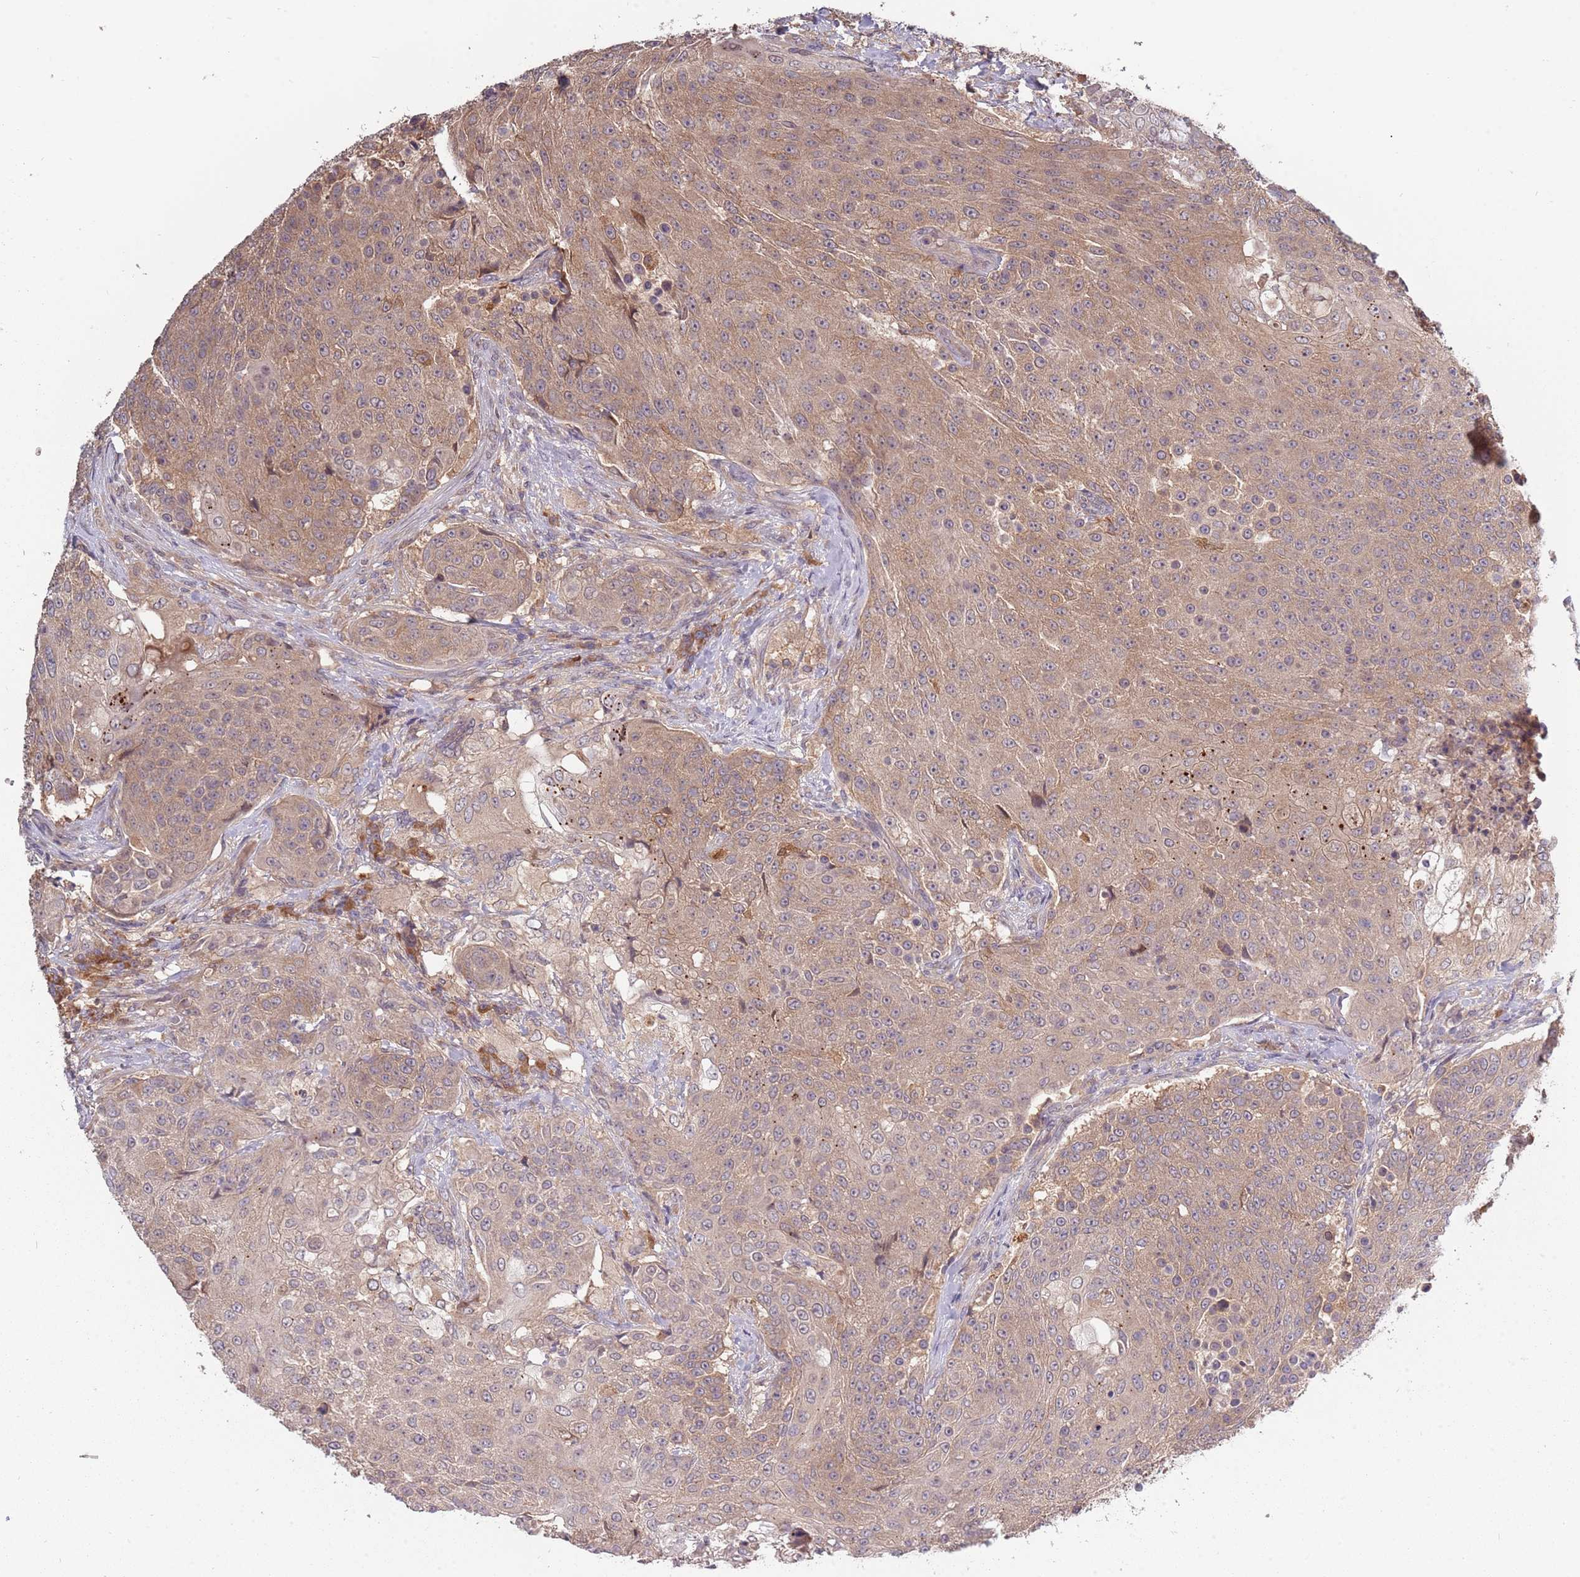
{"staining": {"intensity": "weak", "quantity": "25%-75%", "location": "cytoplasmic/membranous"}, "tissue": "urothelial cancer", "cell_type": "Tumor cells", "image_type": "cancer", "snomed": [{"axis": "morphology", "description": "Urothelial carcinoma, High grade"}, {"axis": "topography", "description": "Urinary bladder"}], "caption": "DAB (3,3'-diaminobenzidine) immunohistochemical staining of urothelial cancer demonstrates weak cytoplasmic/membranous protein positivity in approximately 25%-75% of tumor cells.", "gene": "USP32", "patient": {"sex": "female", "age": 63}}